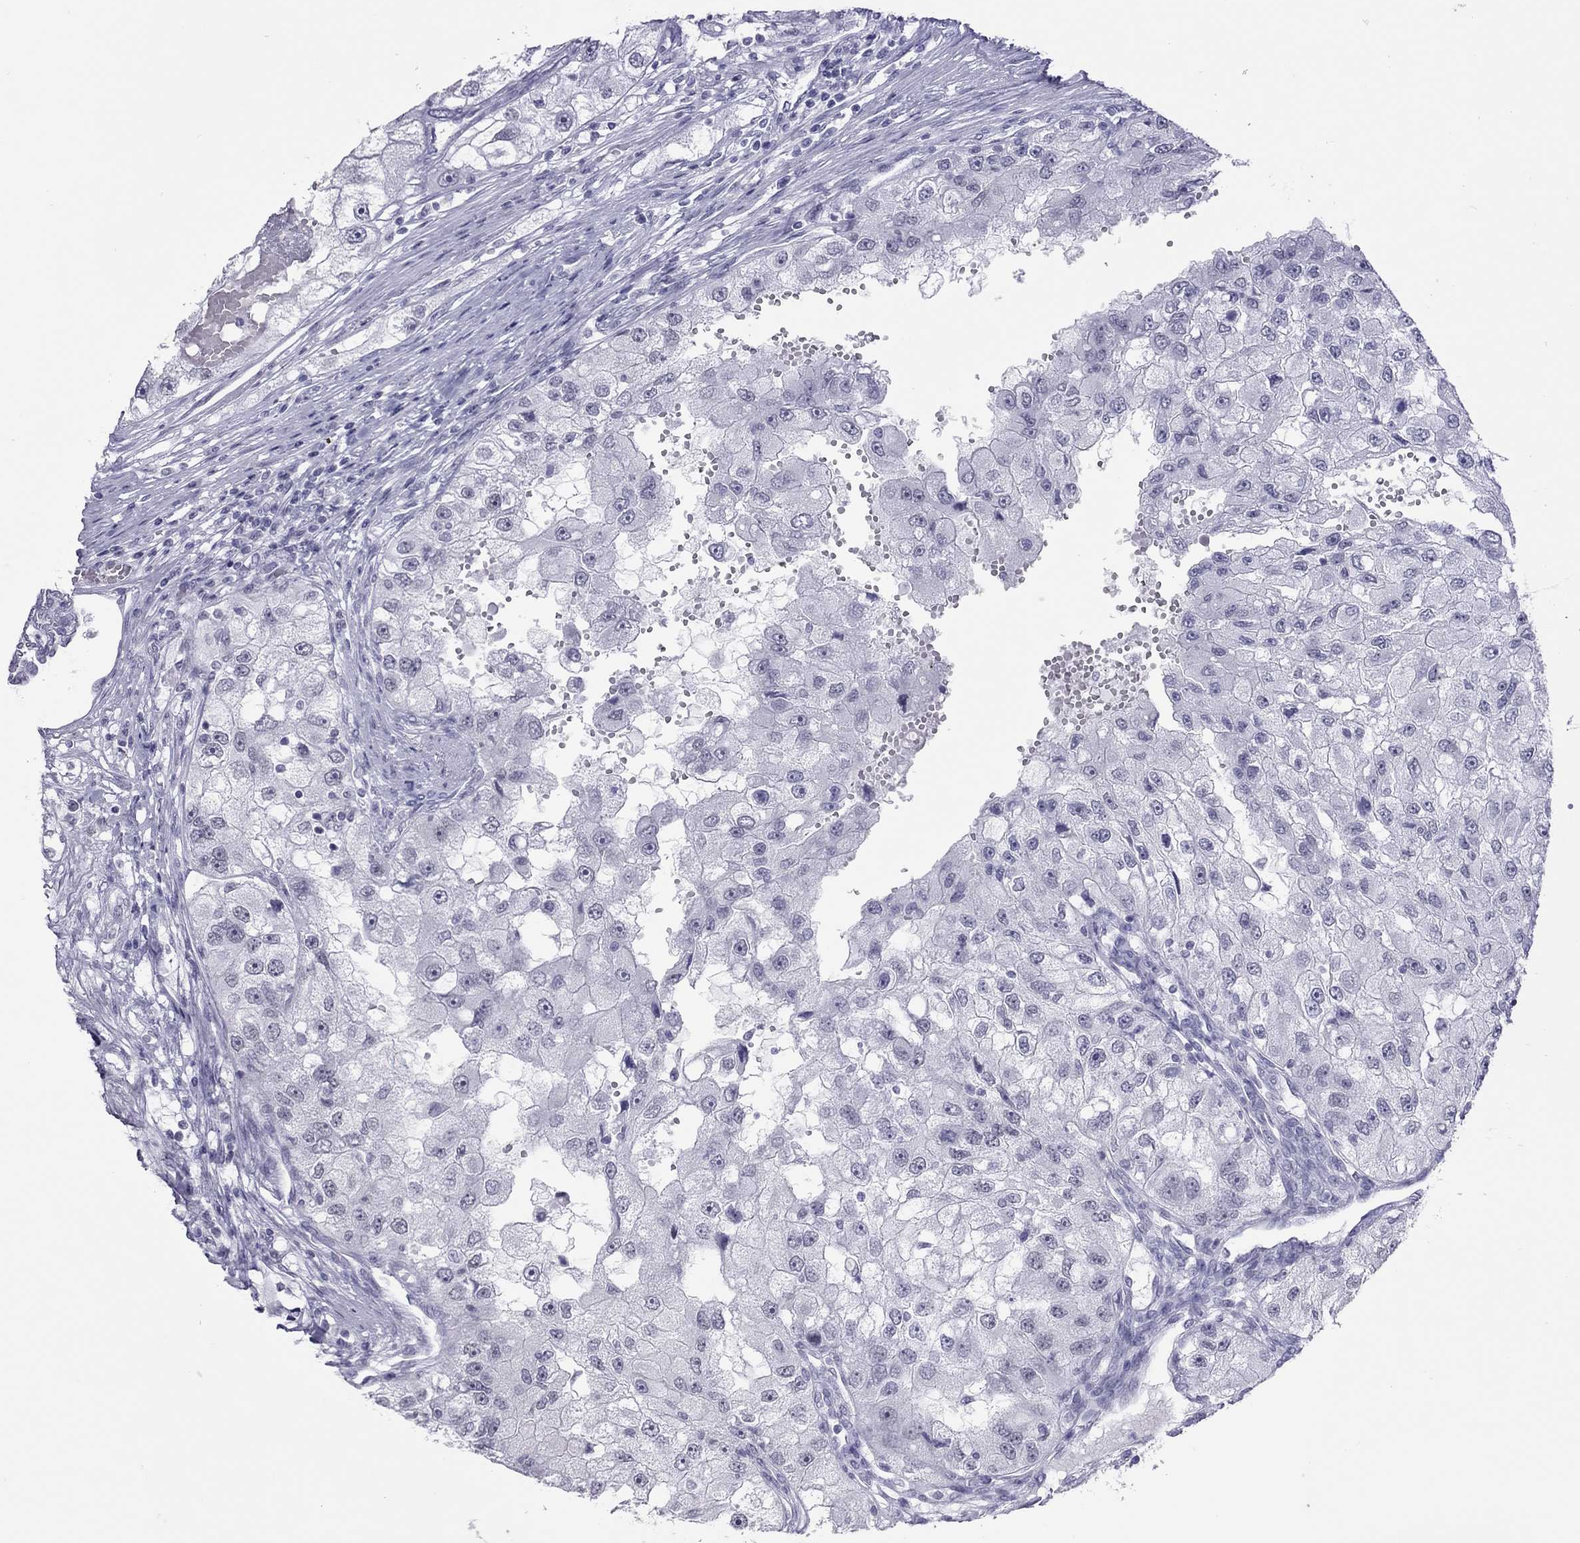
{"staining": {"intensity": "negative", "quantity": "none", "location": "none"}, "tissue": "renal cancer", "cell_type": "Tumor cells", "image_type": "cancer", "snomed": [{"axis": "morphology", "description": "Adenocarcinoma, NOS"}, {"axis": "topography", "description": "Kidney"}], "caption": "There is no significant expression in tumor cells of renal cancer.", "gene": "JHY", "patient": {"sex": "male", "age": 63}}